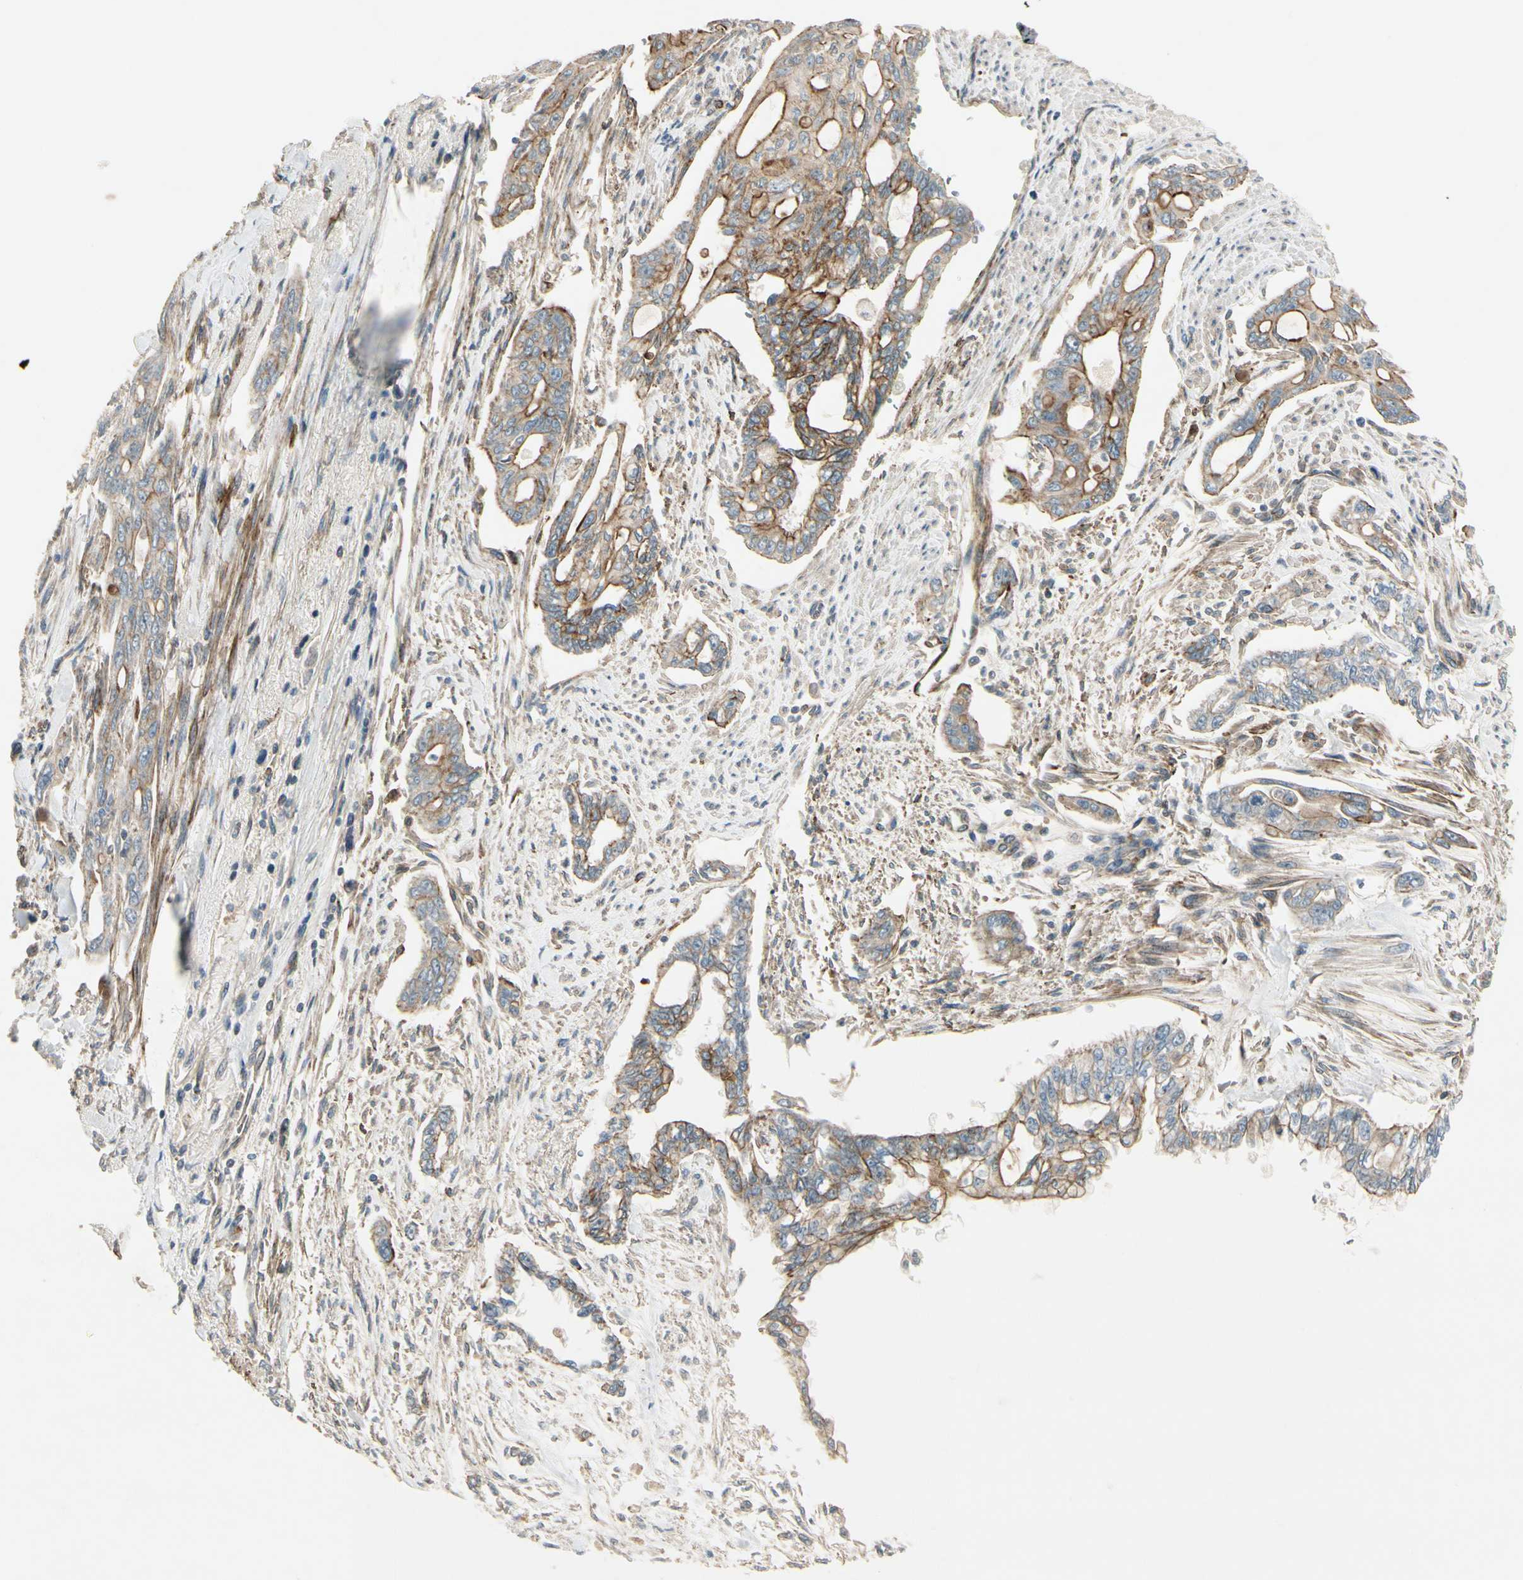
{"staining": {"intensity": "moderate", "quantity": ">75%", "location": "cytoplasmic/membranous"}, "tissue": "pancreatic cancer", "cell_type": "Tumor cells", "image_type": "cancer", "snomed": [{"axis": "morphology", "description": "Normal tissue, NOS"}, {"axis": "topography", "description": "Pancreas"}], "caption": "Approximately >75% of tumor cells in human pancreatic cancer demonstrate moderate cytoplasmic/membranous protein positivity as visualized by brown immunohistochemical staining.", "gene": "PPP3CB", "patient": {"sex": "male", "age": 42}}